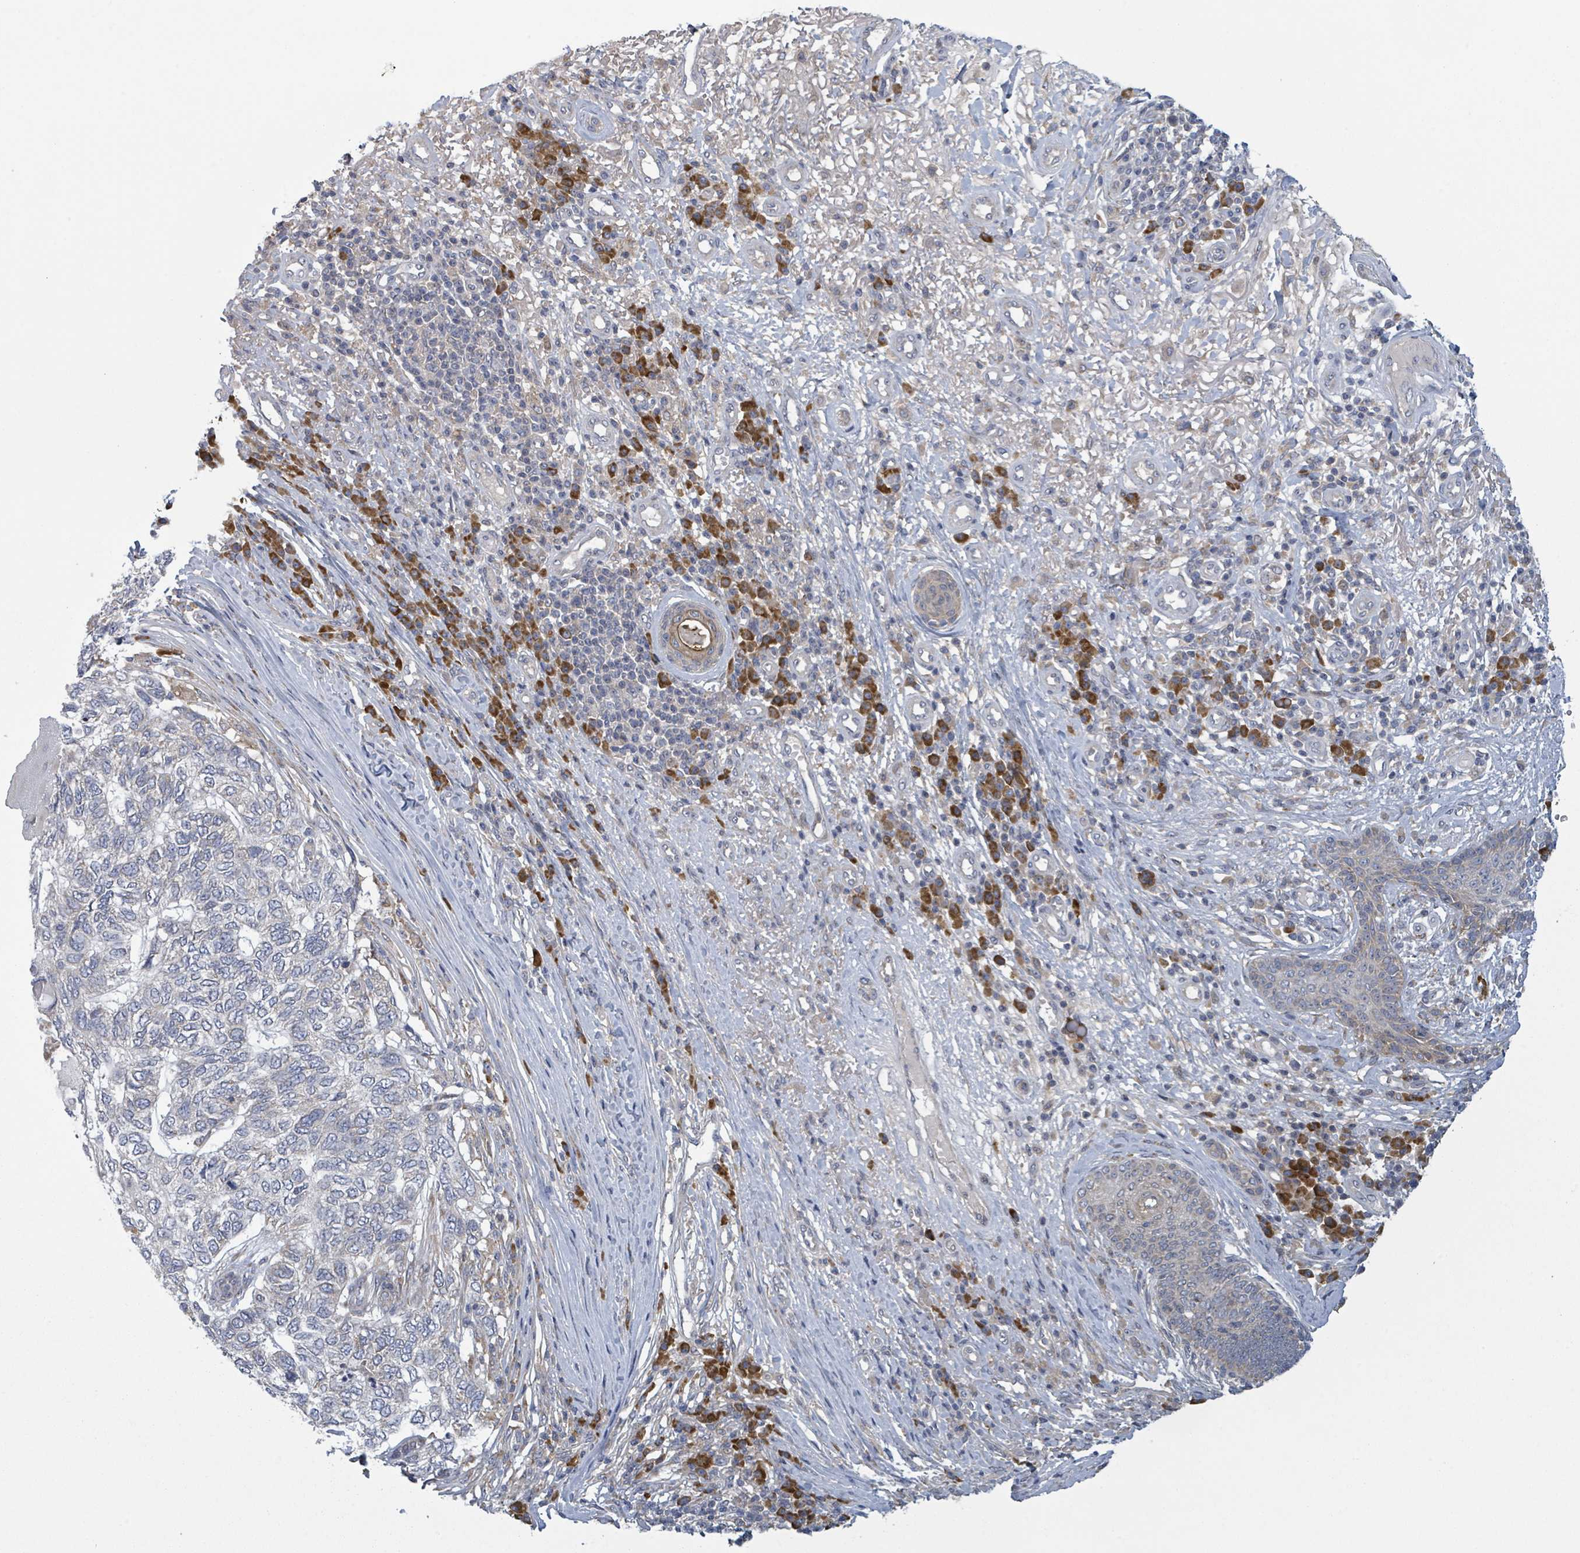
{"staining": {"intensity": "negative", "quantity": "none", "location": "none"}, "tissue": "skin cancer", "cell_type": "Tumor cells", "image_type": "cancer", "snomed": [{"axis": "morphology", "description": "Basal cell carcinoma"}, {"axis": "topography", "description": "Skin"}], "caption": "Immunohistochemical staining of skin cancer displays no significant positivity in tumor cells. (DAB (3,3'-diaminobenzidine) immunohistochemistry, high magnification).", "gene": "ATP13A1", "patient": {"sex": "female", "age": 65}}